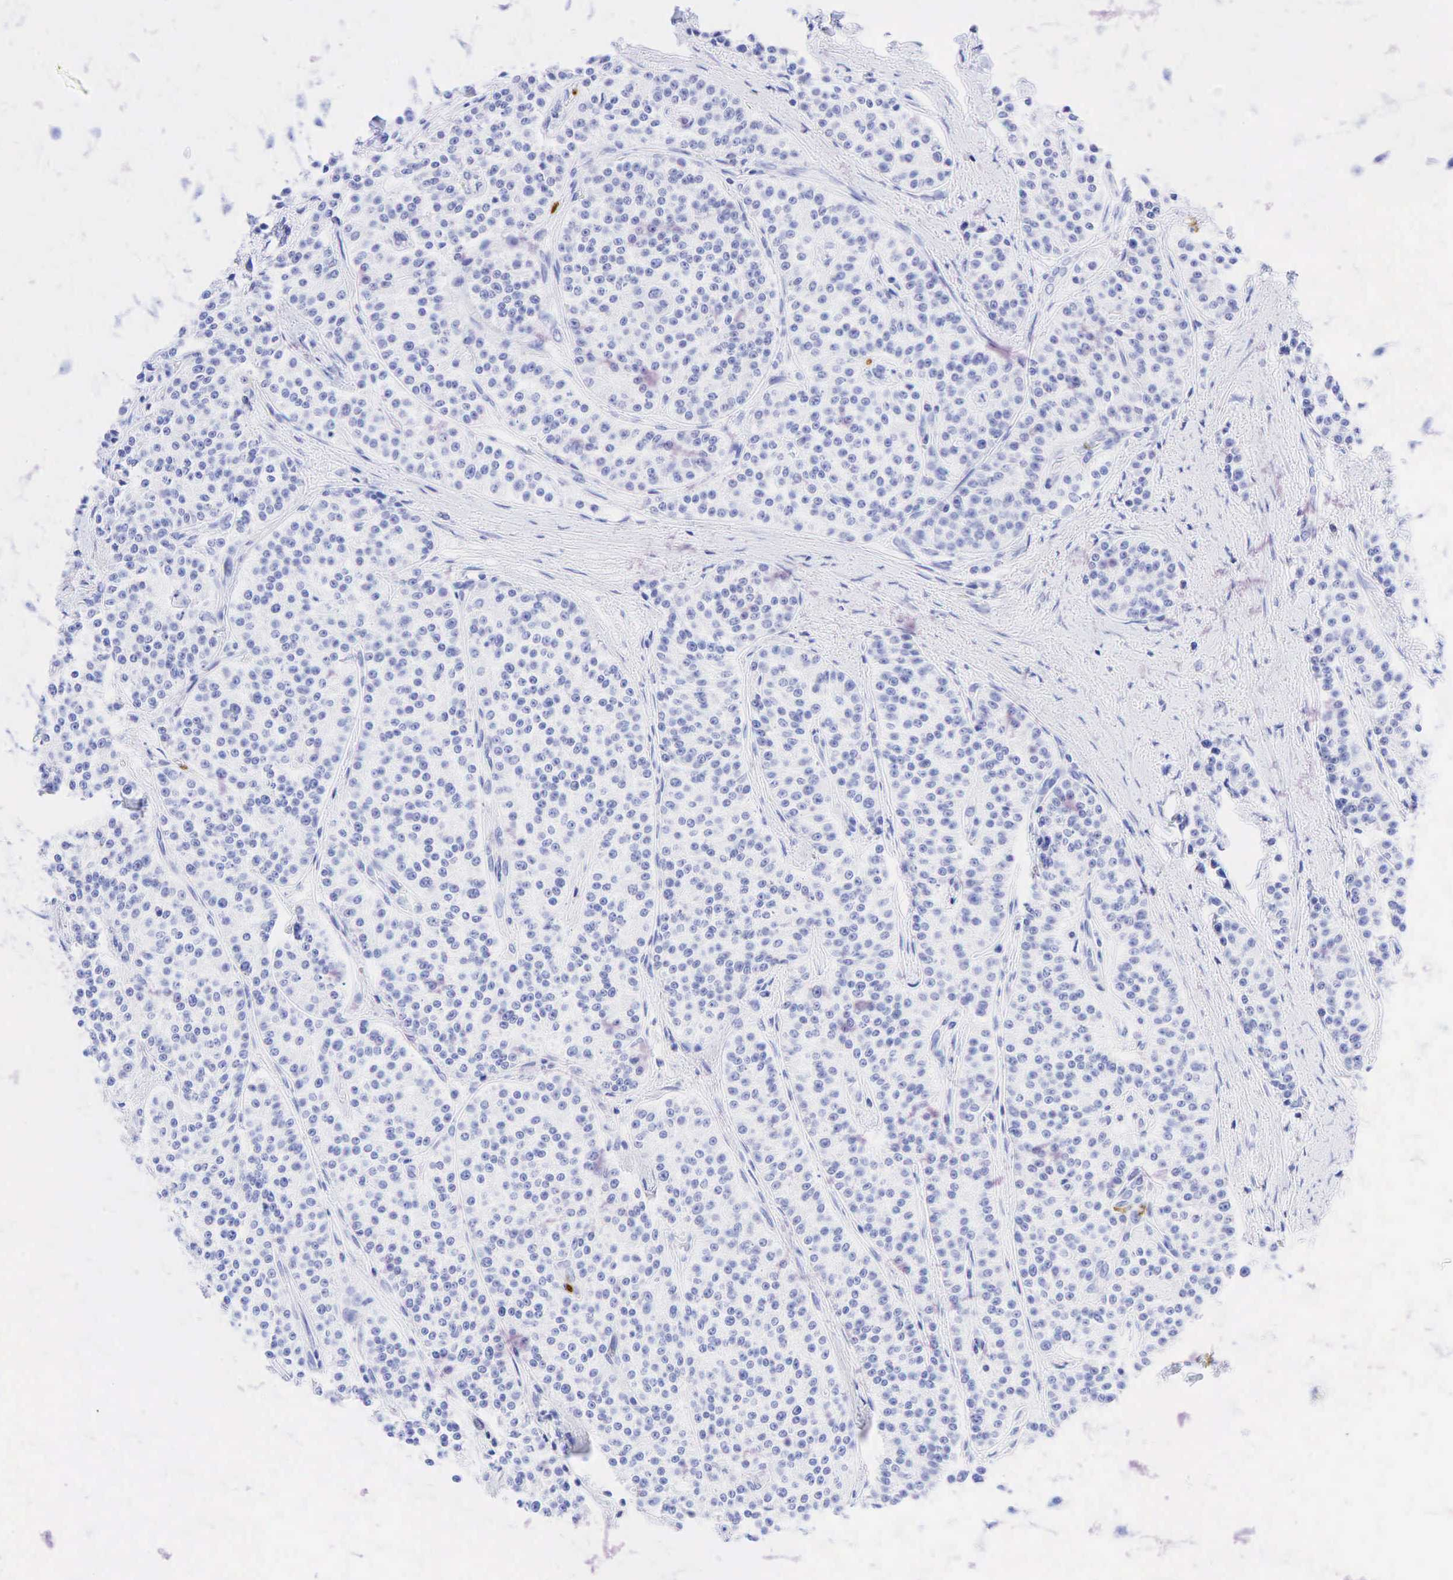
{"staining": {"intensity": "negative", "quantity": "none", "location": "none"}, "tissue": "carcinoid", "cell_type": "Tumor cells", "image_type": "cancer", "snomed": [{"axis": "morphology", "description": "Carcinoid, malignant, NOS"}, {"axis": "topography", "description": "Stomach"}], "caption": "Image shows no significant protein positivity in tumor cells of carcinoid.", "gene": "FUT4", "patient": {"sex": "female", "age": 76}}